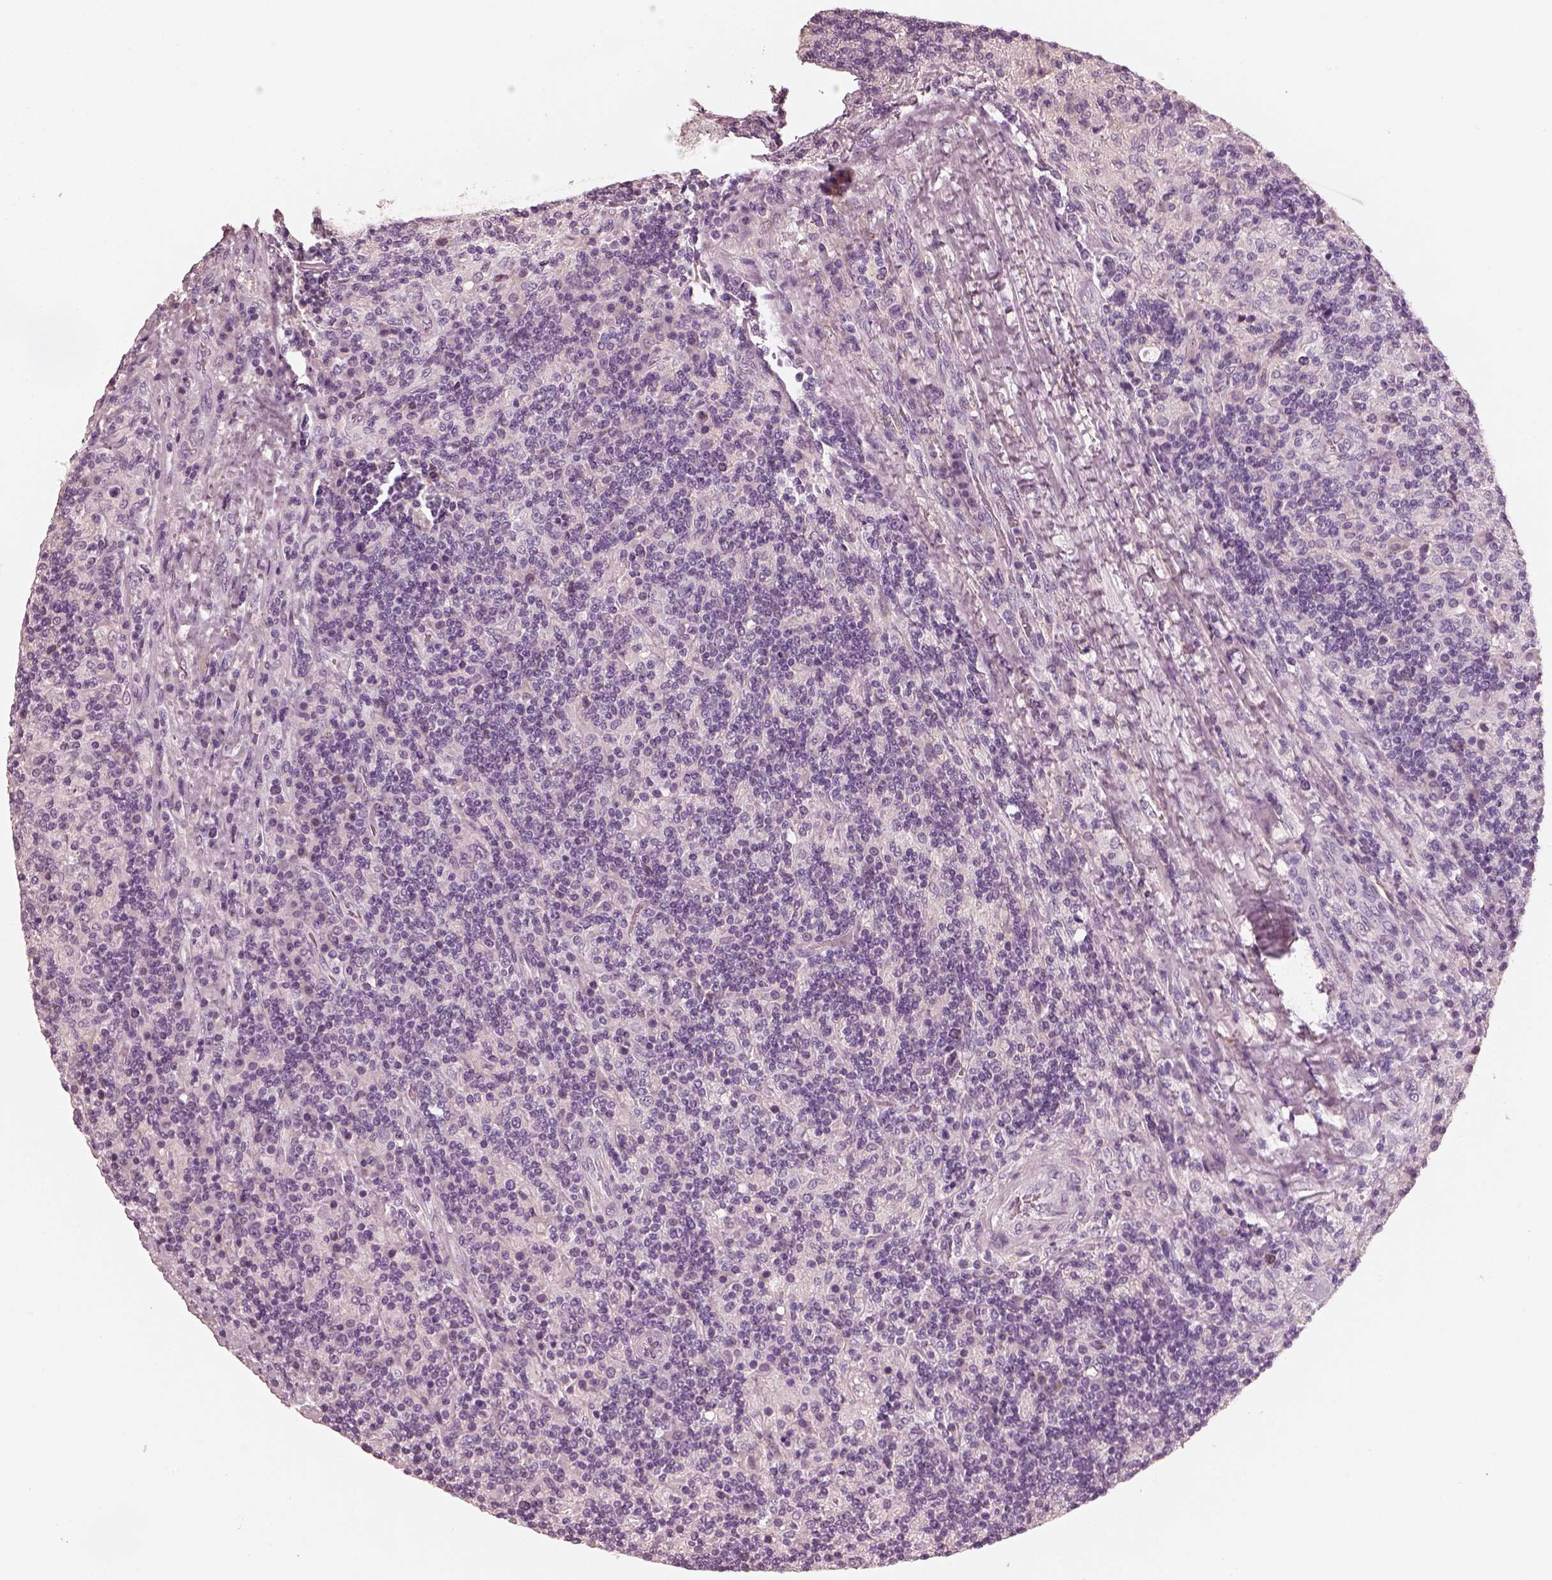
{"staining": {"intensity": "negative", "quantity": "none", "location": "none"}, "tissue": "lymphoma", "cell_type": "Tumor cells", "image_type": "cancer", "snomed": [{"axis": "morphology", "description": "Hodgkin's disease, NOS"}, {"axis": "topography", "description": "Lymph node"}], "caption": "This is an immunohistochemistry micrograph of human Hodgkin's disease. There is no positivity in tumor cells.", "gene": "RS1", "patient": {"sex": "male", "age": 70}}